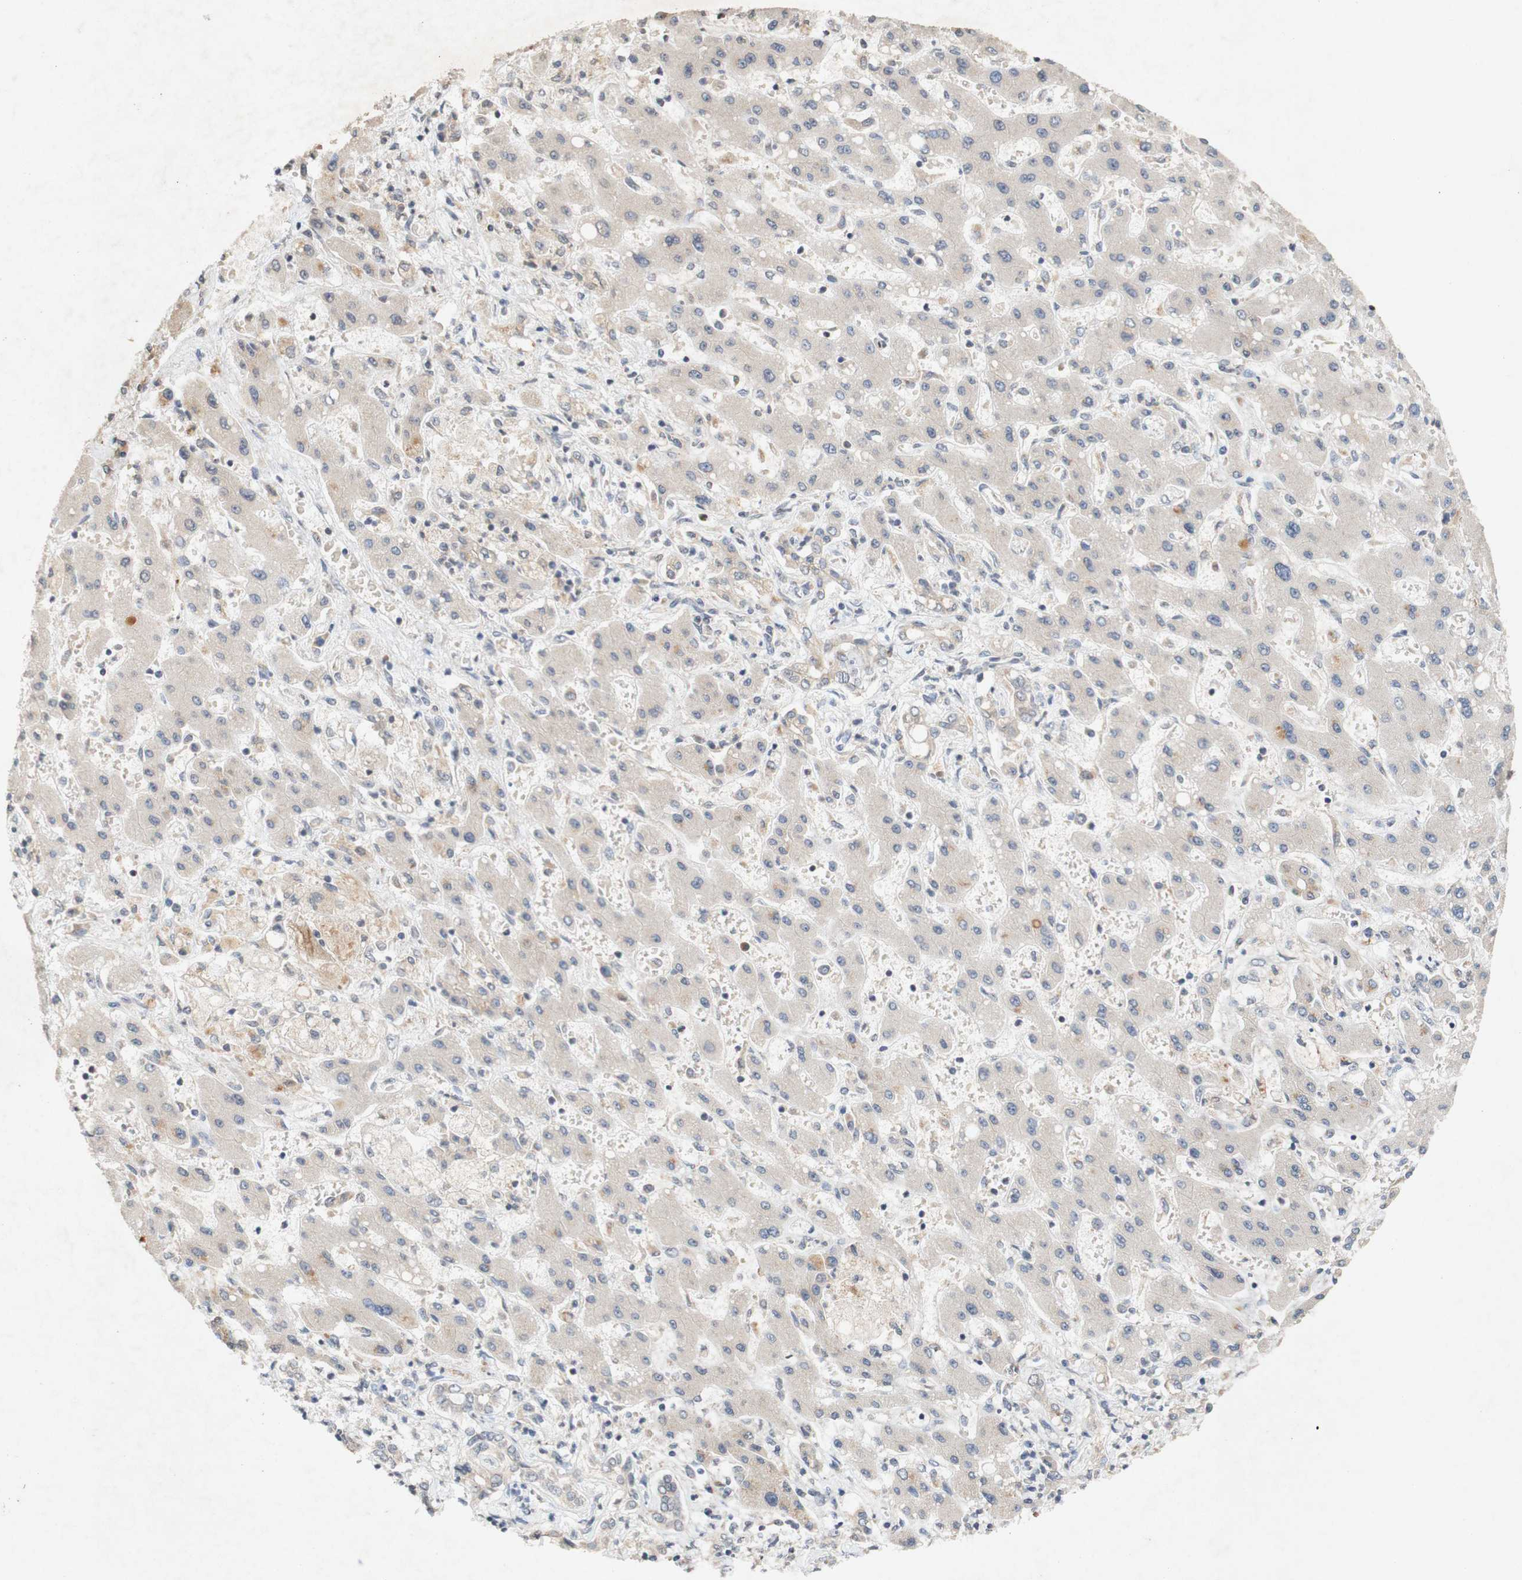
{"staining": {"intensity": "weak", "quantity": ">75%", "location": "cytoplasmic/membranous"}, "tissue": "liver cancer", "cell_type": "Tumor cells", "image_type": "cancer", "snomed": [{"axis": "morphology", "description": "Cholangiocarcinoma"}, {"axis": "topography", "description": "Liver"}], "caption": "DAB immunohistochemical staining of liver cancer reveals weak cytoplasmic/membranous protein staining in approximately >75% of tumor cells. Using DAB (3,3'-diaminobenzidine) (brown) and hematoxylin (blue) stains, captured at high magnification using brightfield microscopy.", "gene": "PIN1", "patient": {"sex": "male", "age": 50}}